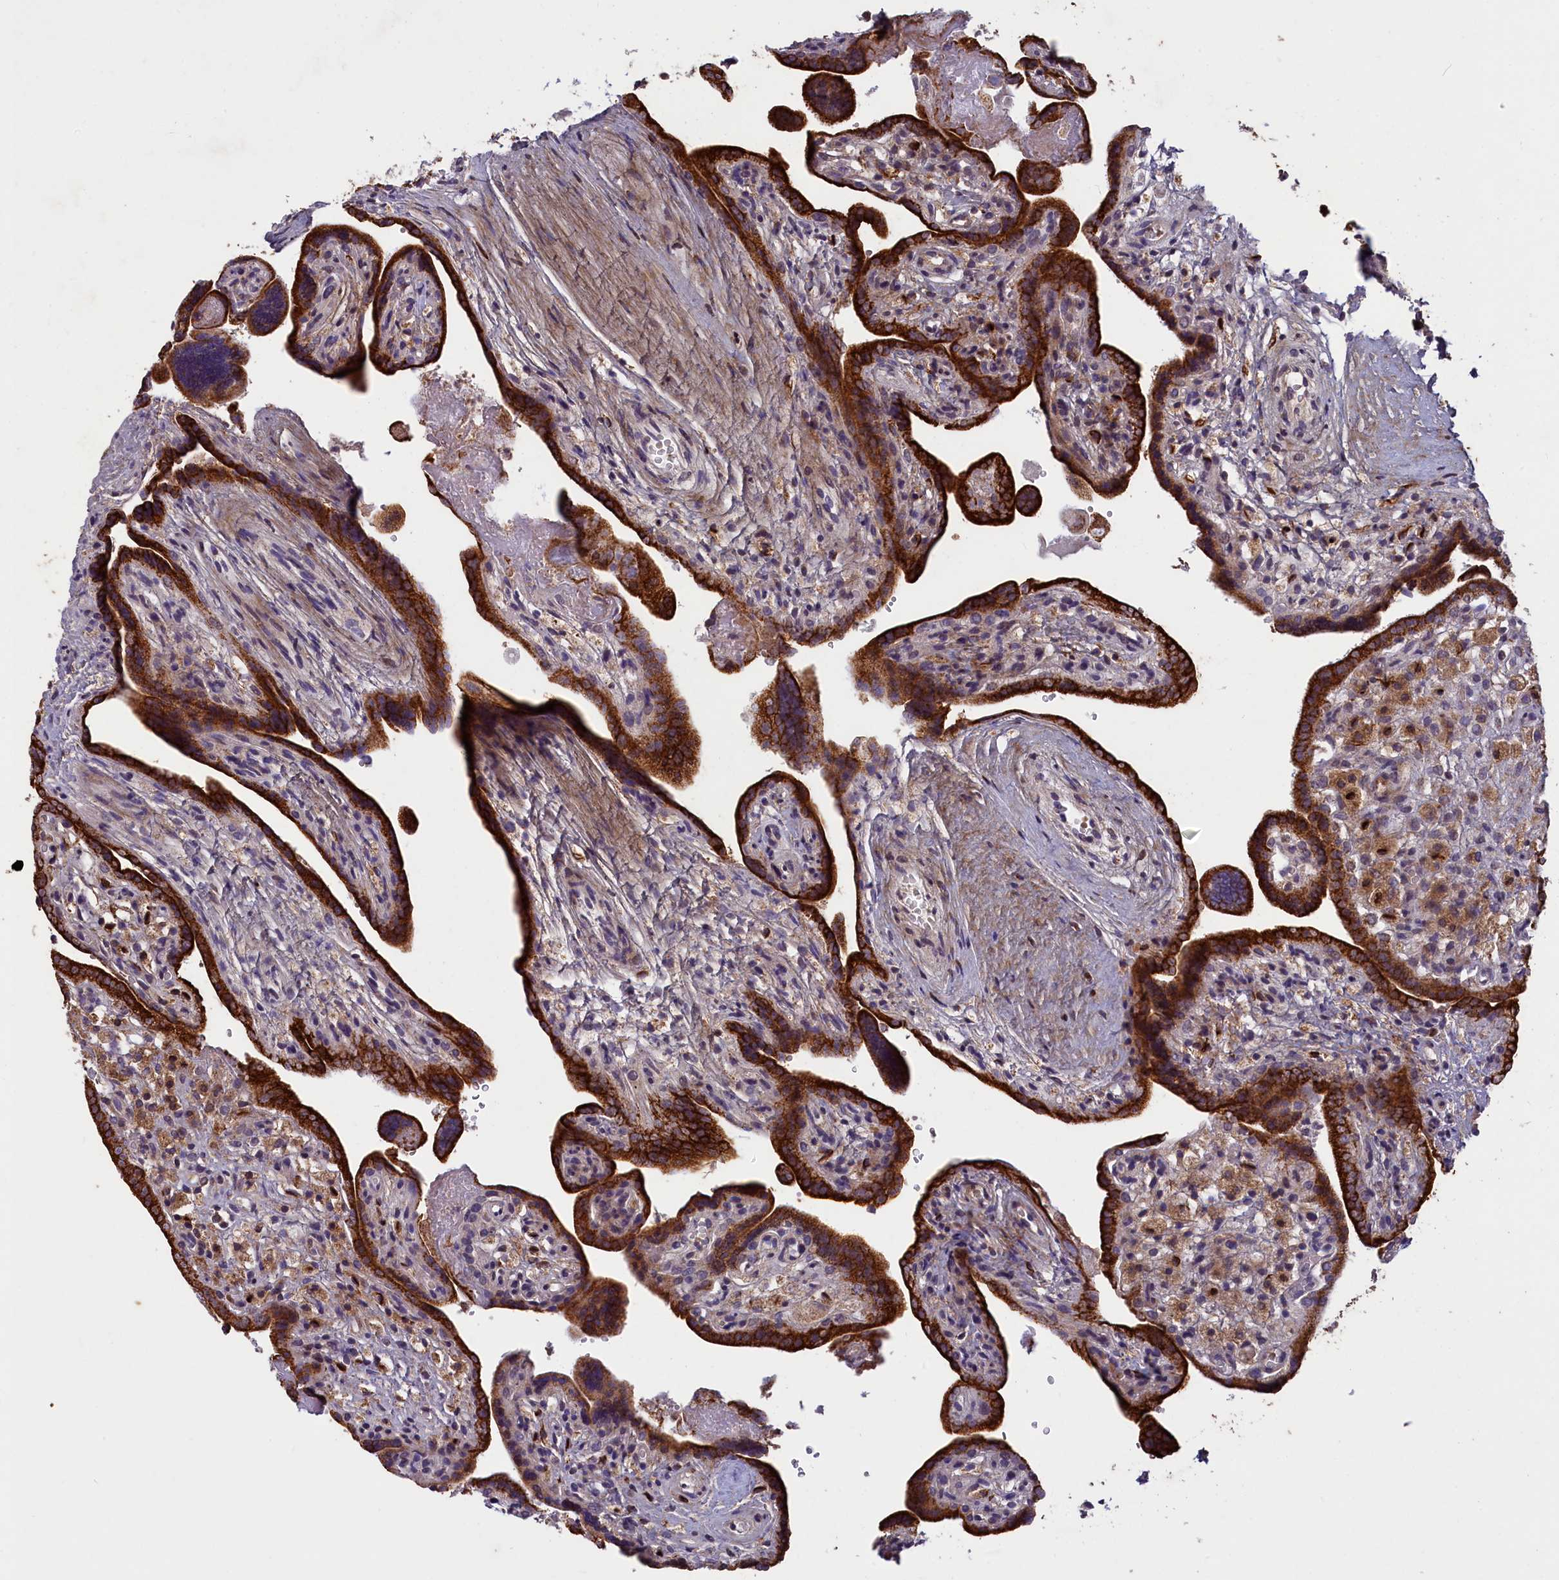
{"staining": {"intensity": "strong", "quantity": ">75%", "location": "cytoplasmic/membranous"}, "tissue": "placenta", "cell_type": "Trophoblastic cells", "image_type": "normal", "snomed": [{"axis": "morphology", "description": "Normal tissue, NOS"}, {"axis": "topography", "description": "Placenta"}], "caption": "This photomicrograph shows IHC staining of unremarkable human placenta, with high strong cytoplasmic/membranous expression in about >75% of trophoblastic cells.", "gene": "ACAD8", "patient": {"sex": "female", "age": 37}}